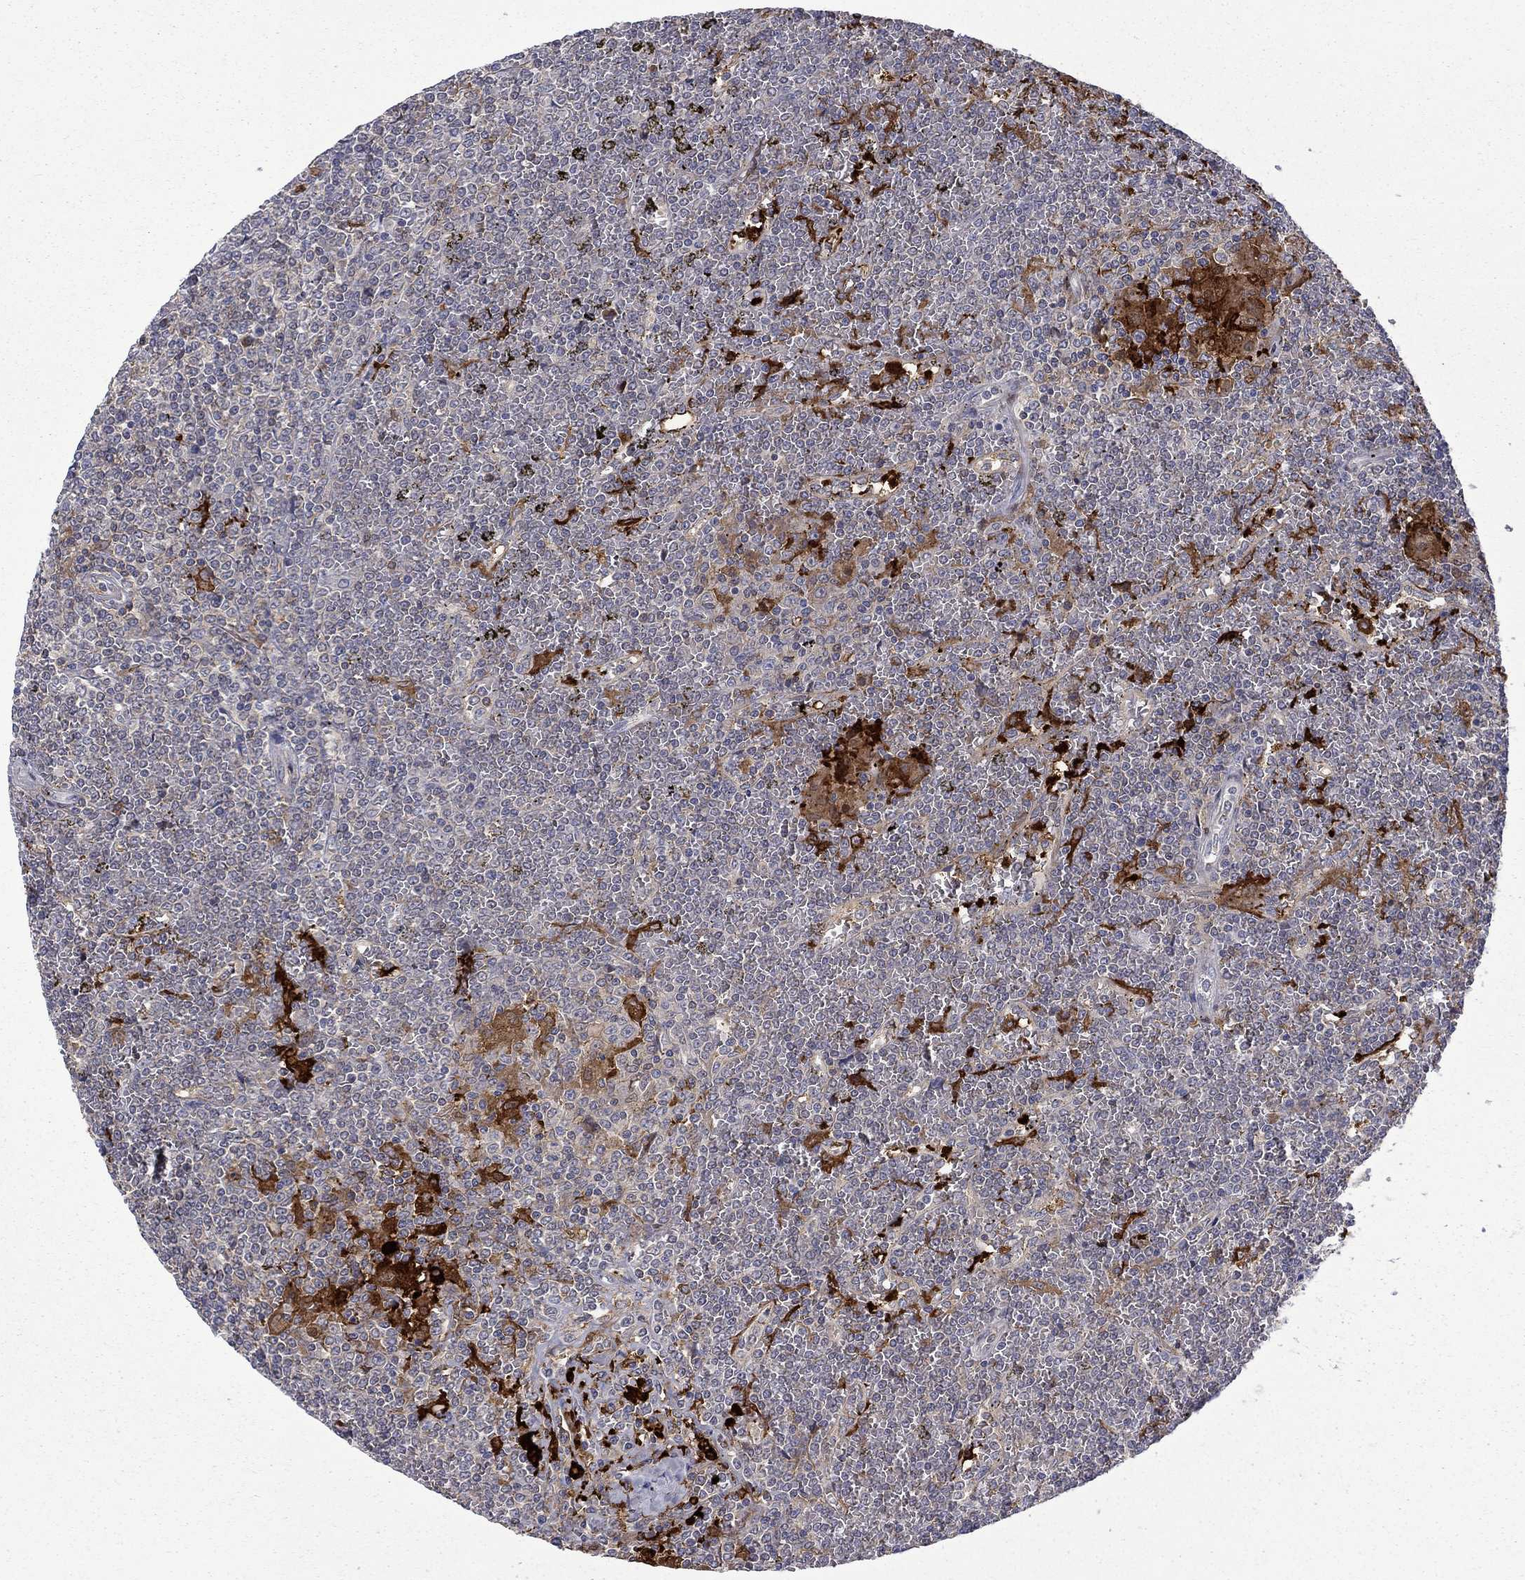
{"staining": {"intensity": "strong", "quantity": "<25%", "location": "cytoplasmic/membranous"}, "tissue": "lymphoma", "cell_type": "Tumor cells", "image_type": "cancer", "snomed": [{"axis": "morphology", "description": "Malignant lymphoma, non-Hodgkin's type, Low grade"}, {"axis": "topography", "description": "Spleen"}], "caption": "Immunohistochemistry photomicrograph of low-grade malignant lymphoma, non-Hodgkin's type stained for a protein (brown), which displays medium levels of strong cytoplasmic/membranous staining in about <25% of tumor cells.", "gene": "PCBP3", "patient": {"sex": "female", "age": 19}}